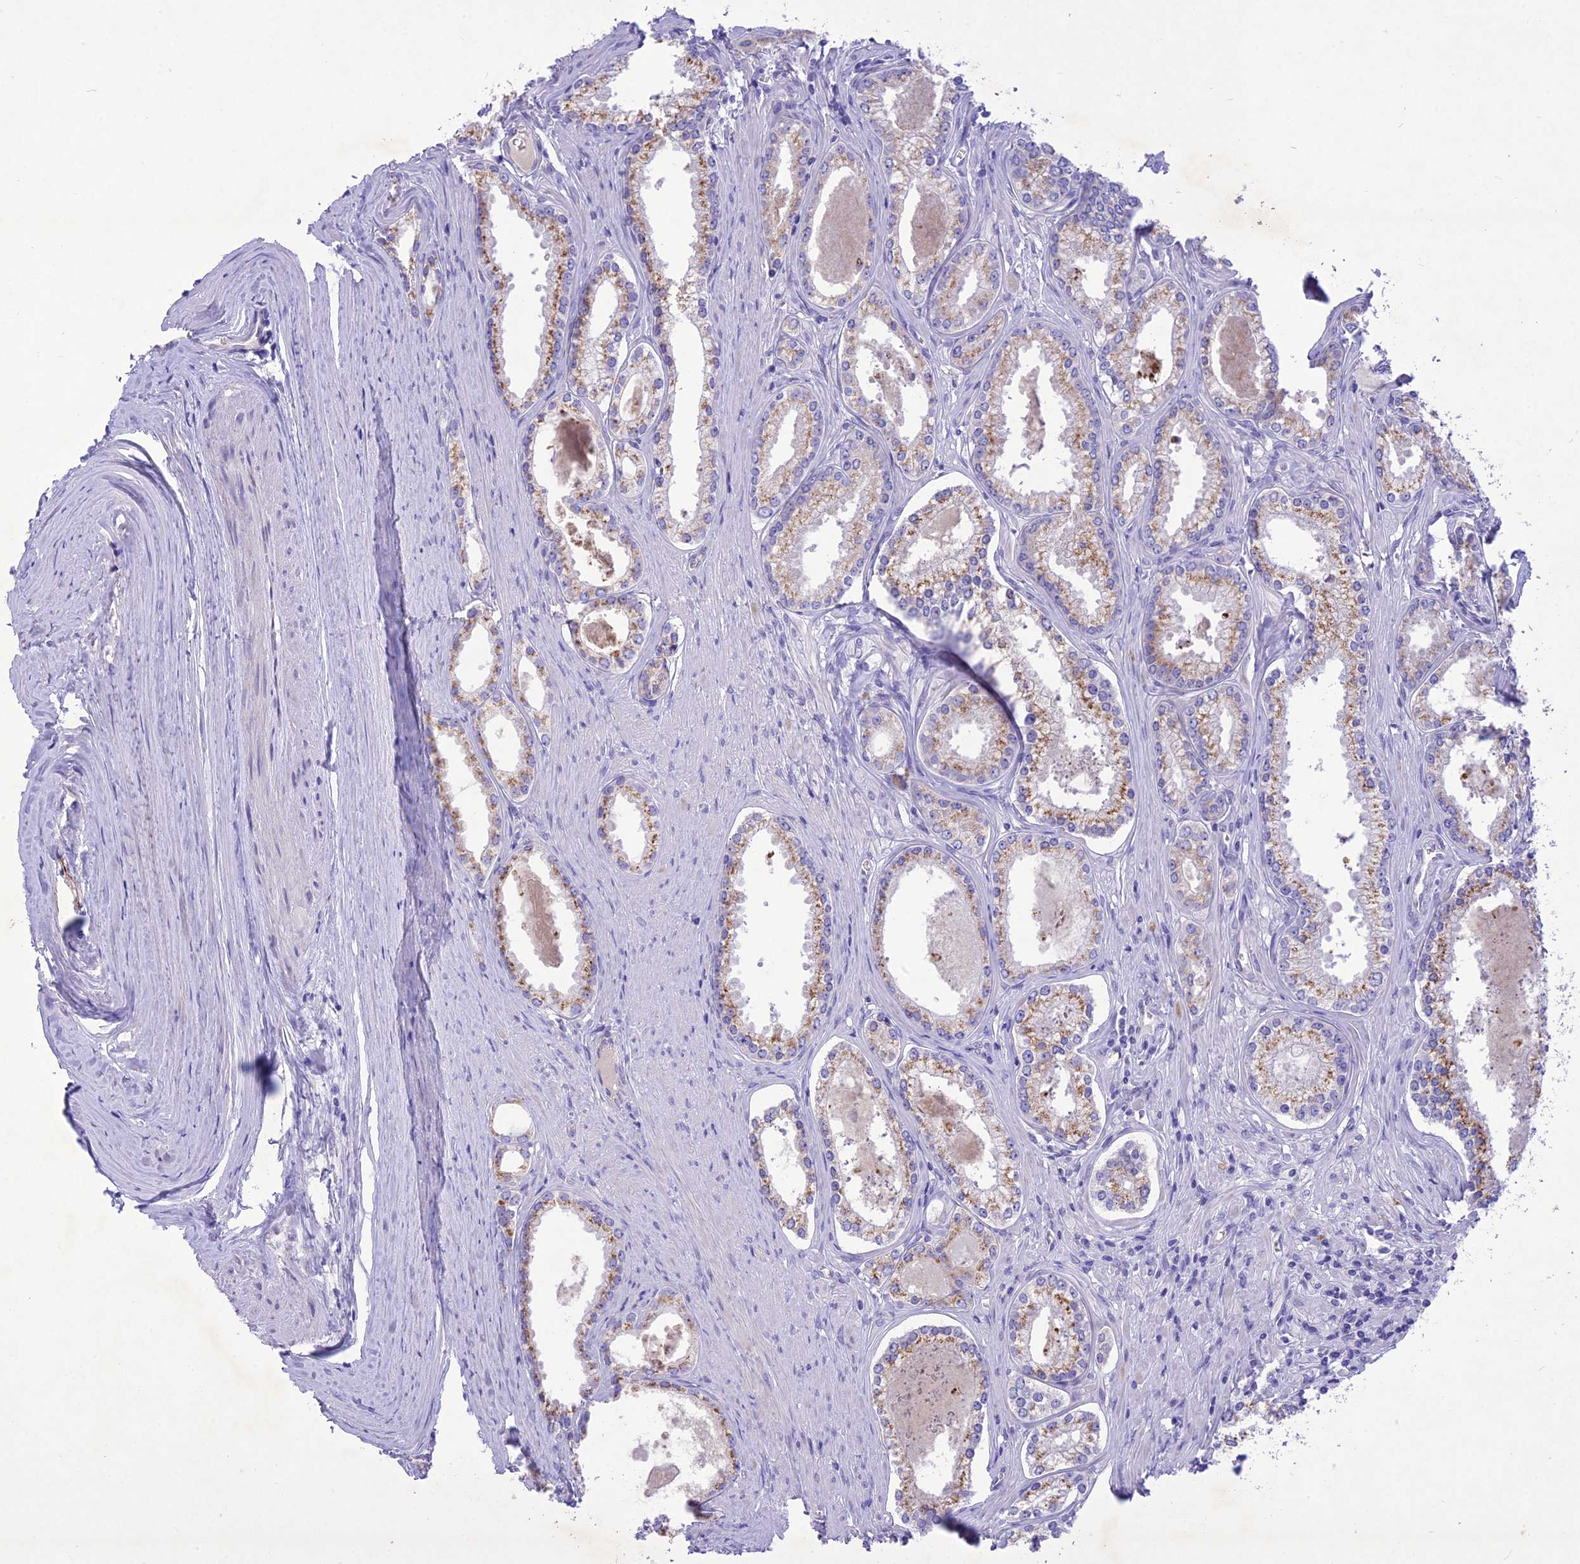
{"staining": {"intensity": "moderate", "quantity": ">75%", "location": "cytoplasmic/membranous"}, "tissue": "prostate cancer", "cell_type": "Tumor cells", "image_type": "cancer", "snomed": [{"axis": "morphology", "description": "Adenocarcinoma, High grade"}, {"axis": "topography", "description": "Prostate"}], "caption": "Protein expression analysis of adenocarcinoma (high-grade) (prostate) displays moderate cytoplasmic/membranous expression in about >75% of tumor cells. The staining was performed using DAB (3,3'-diaminobenzidine), with brown indicating positive protein expression. Nuclei are stained blue with hematoxylin.", "gene": "SLC13A5", "patient": {"sex": "male", "age": 68}}